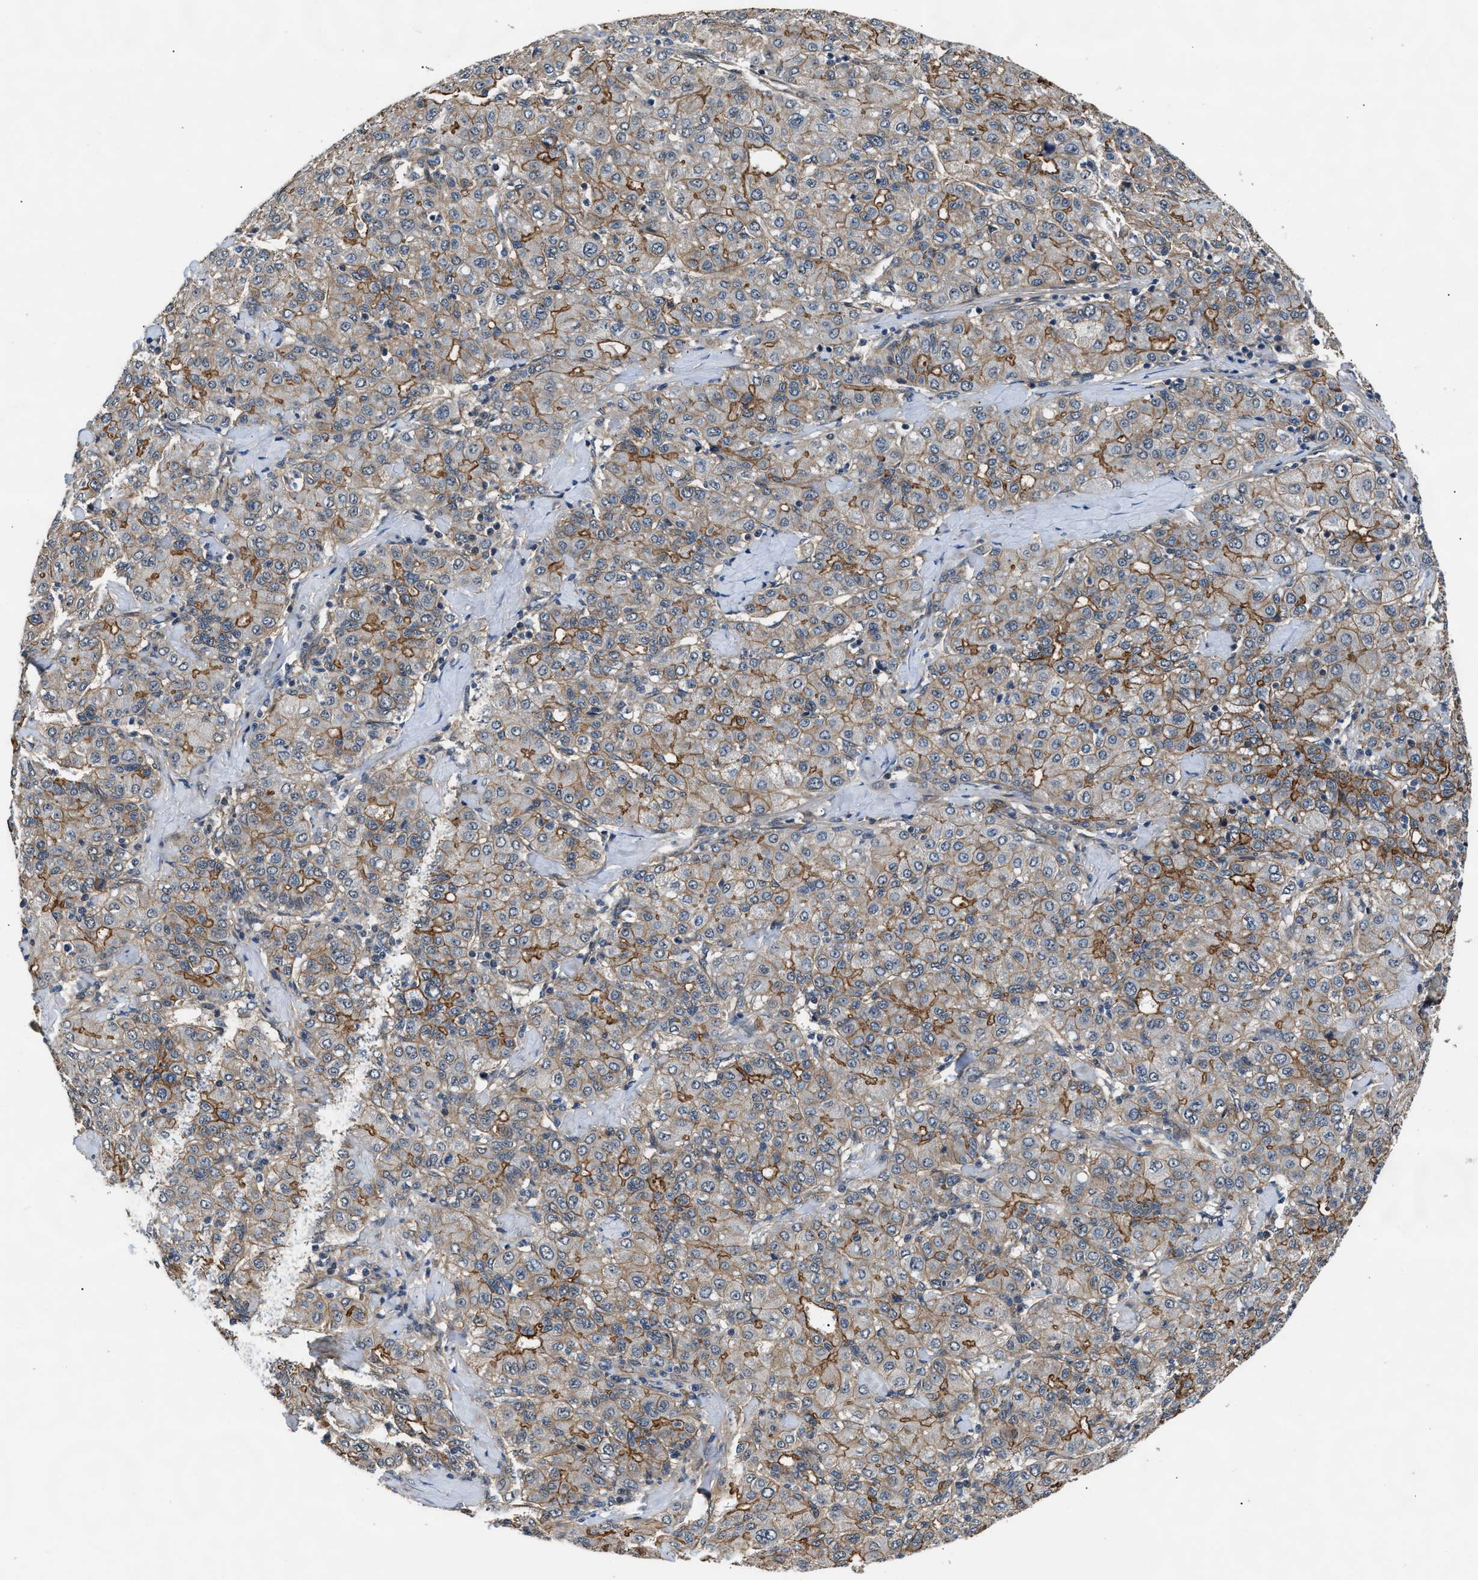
{"staining": {"intensity": "moderate", "quantity": "25%-75%", "location": "cytoplasmic/membranous"}, "tissue": "liver cancer", "cell_type": "Tumor cells", "image_type": "cancer", "snomed": [{"axis": "morphology", "description": "Carcinoma, Hepatocellular, NOS"}, {"axis": "topography", "description": "Liver"}], "caption": "Immunohistochemistry micrograph of human liver cancer stained for a protein (brown), which demonstrates medium levels of moderate cytoplasmic/membranous expression in about 25%-75% of tumor cells.", "gene": "COPS2", "patient": {"sex": "male", "age": 65}}